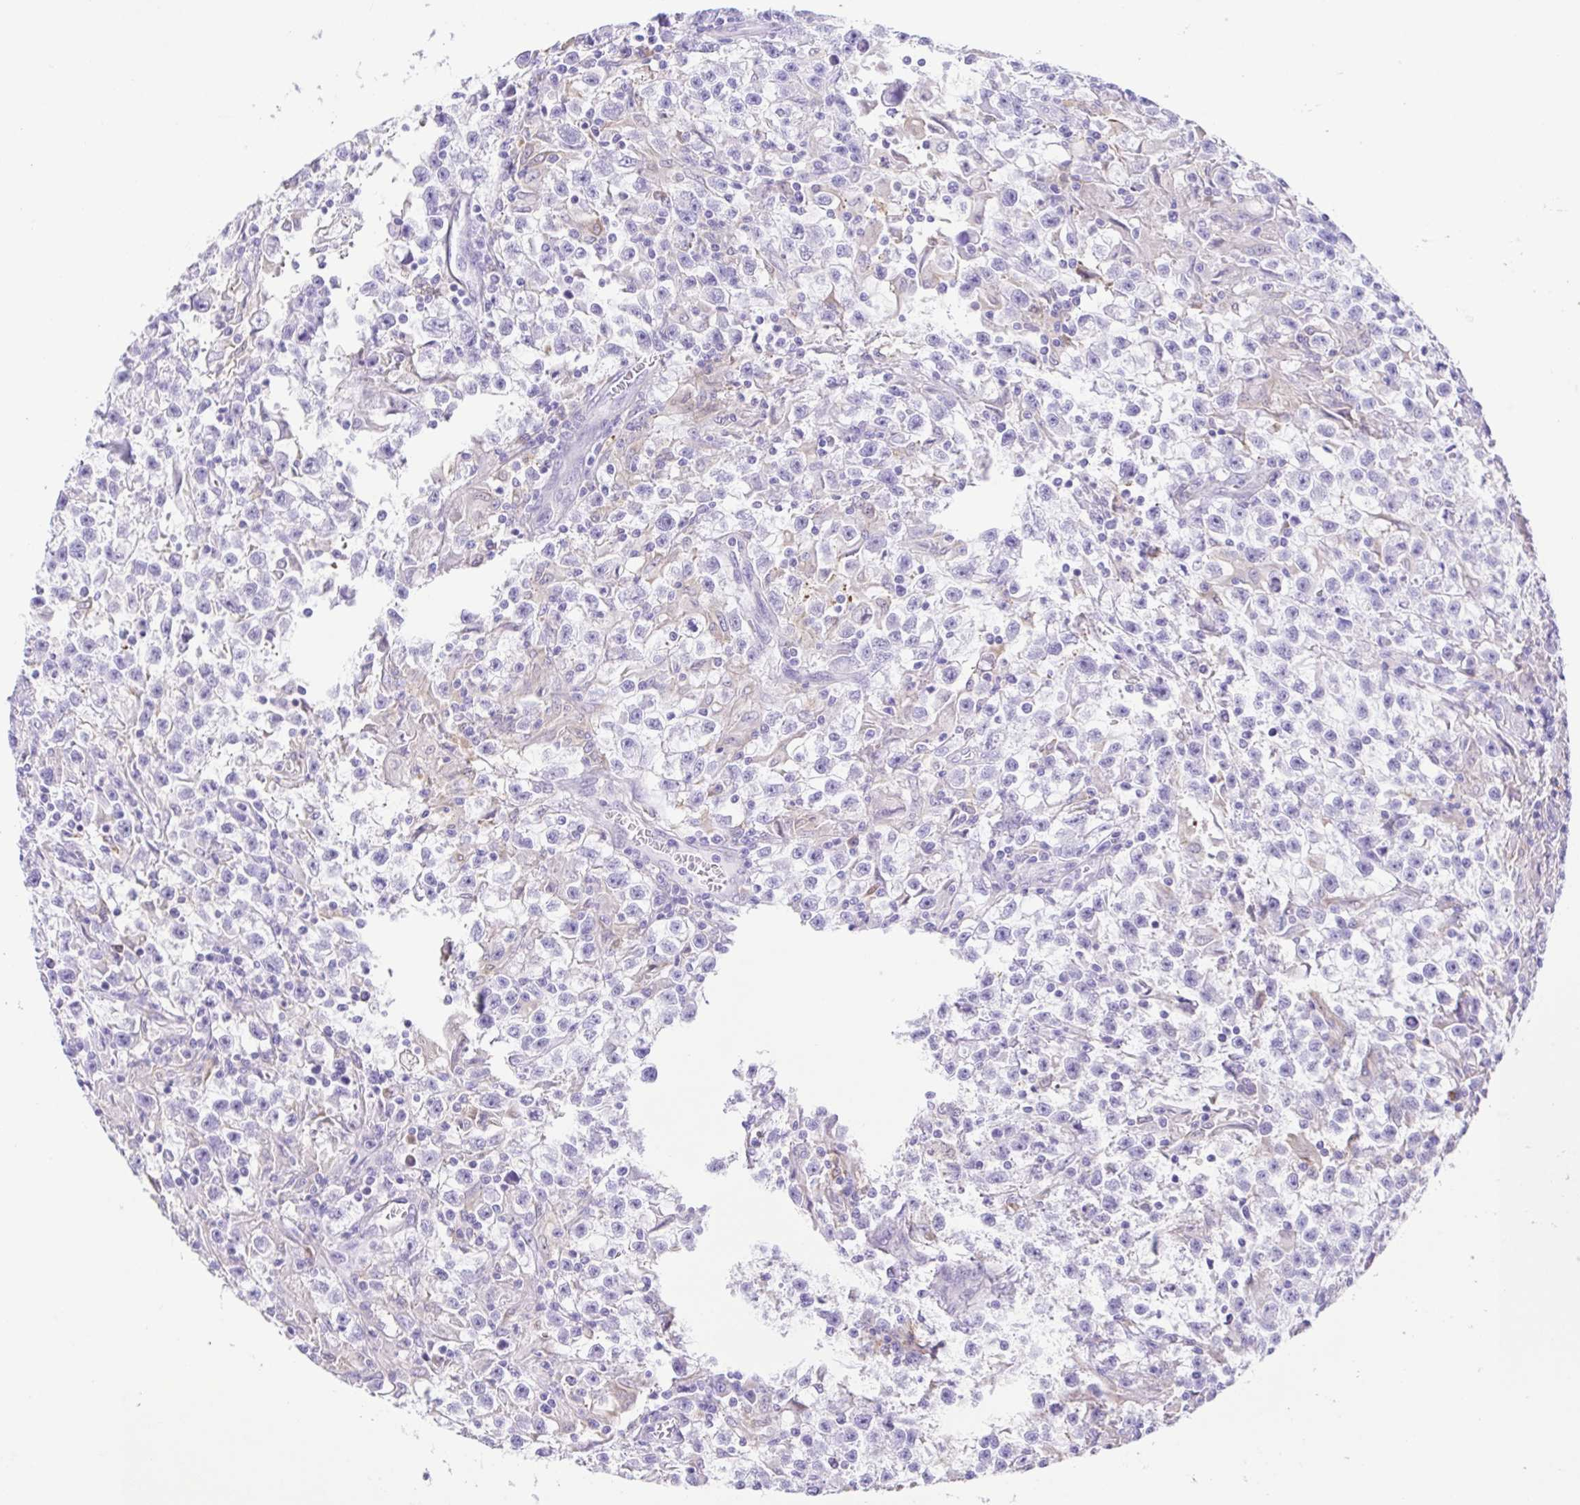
{"staining": {"intensity": "negative", "quantity": "none", "location": "none"}, "tissue": "testis cancer", "cell_type": "Tumor cells", "image_type": "cancer", "snomed": [{"axis": "morphology", "description": "Seminoma, NOS"}, {"axis": "topography", "description": "Testis"}], "caption": "Immunohistochemistry image of testis seminoma stained for a protein (brown), which displays no expression in tumor cells.", "gene": "GPR17", "patient": {"sex": "male", "age": 31}}